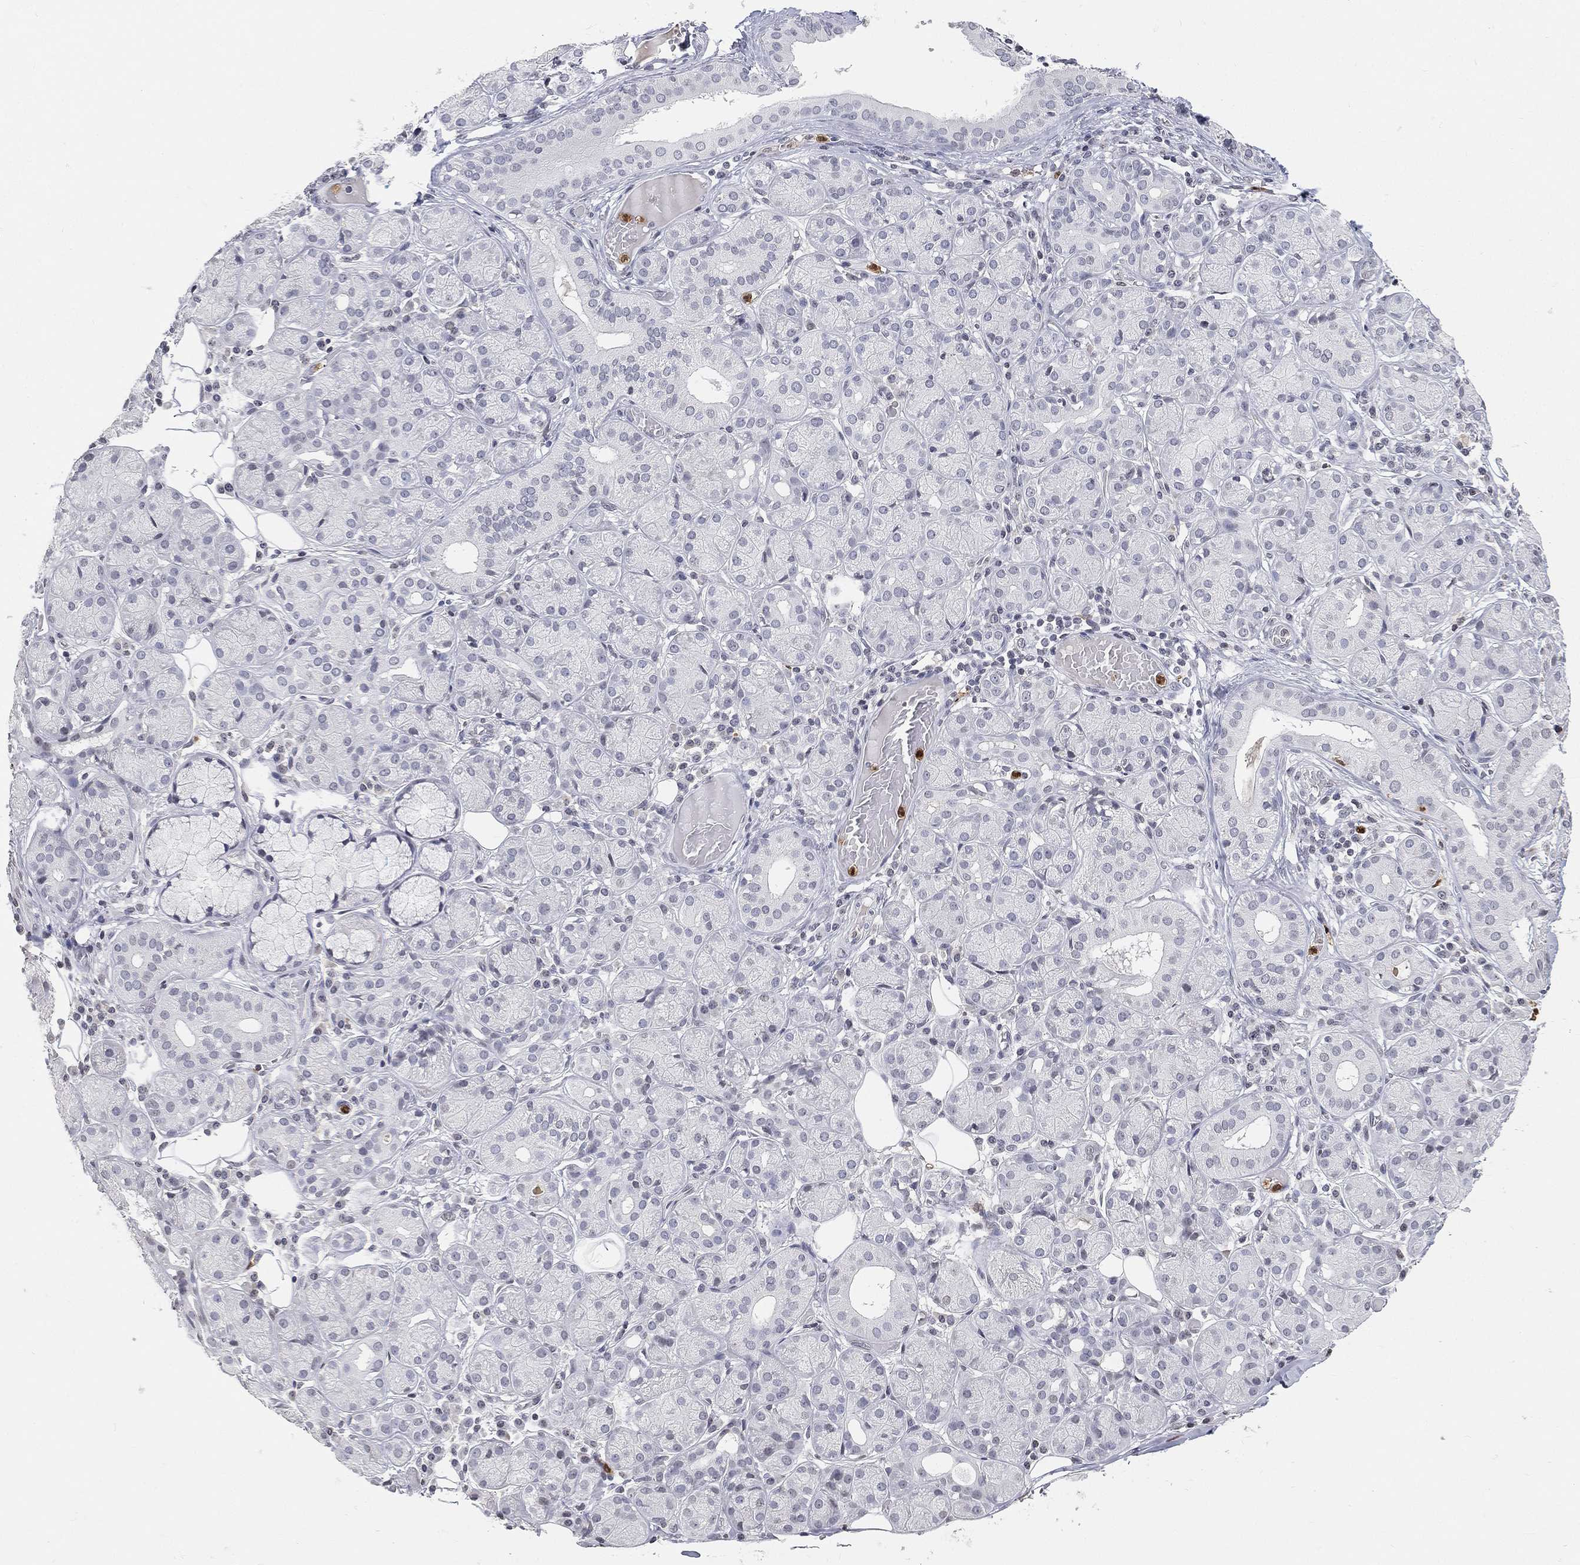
{"staining": {"intensity": "negative", "quantity": "none", "location": "none"}, "tissue": "salivary gland", "cell_type": "Glandular cells", "image_type": "normal", "snomed": [{"axis": "morphology", "description": "Normal tissue, NOS"}, {"axis": "topography", "description": "Salivary gland"}], "caption": "The histopathology image exhibits no staining of glandular cells in normal salivary gland.", "gene": "ARG1", "patient": {"sex": "male", "age": 71}}